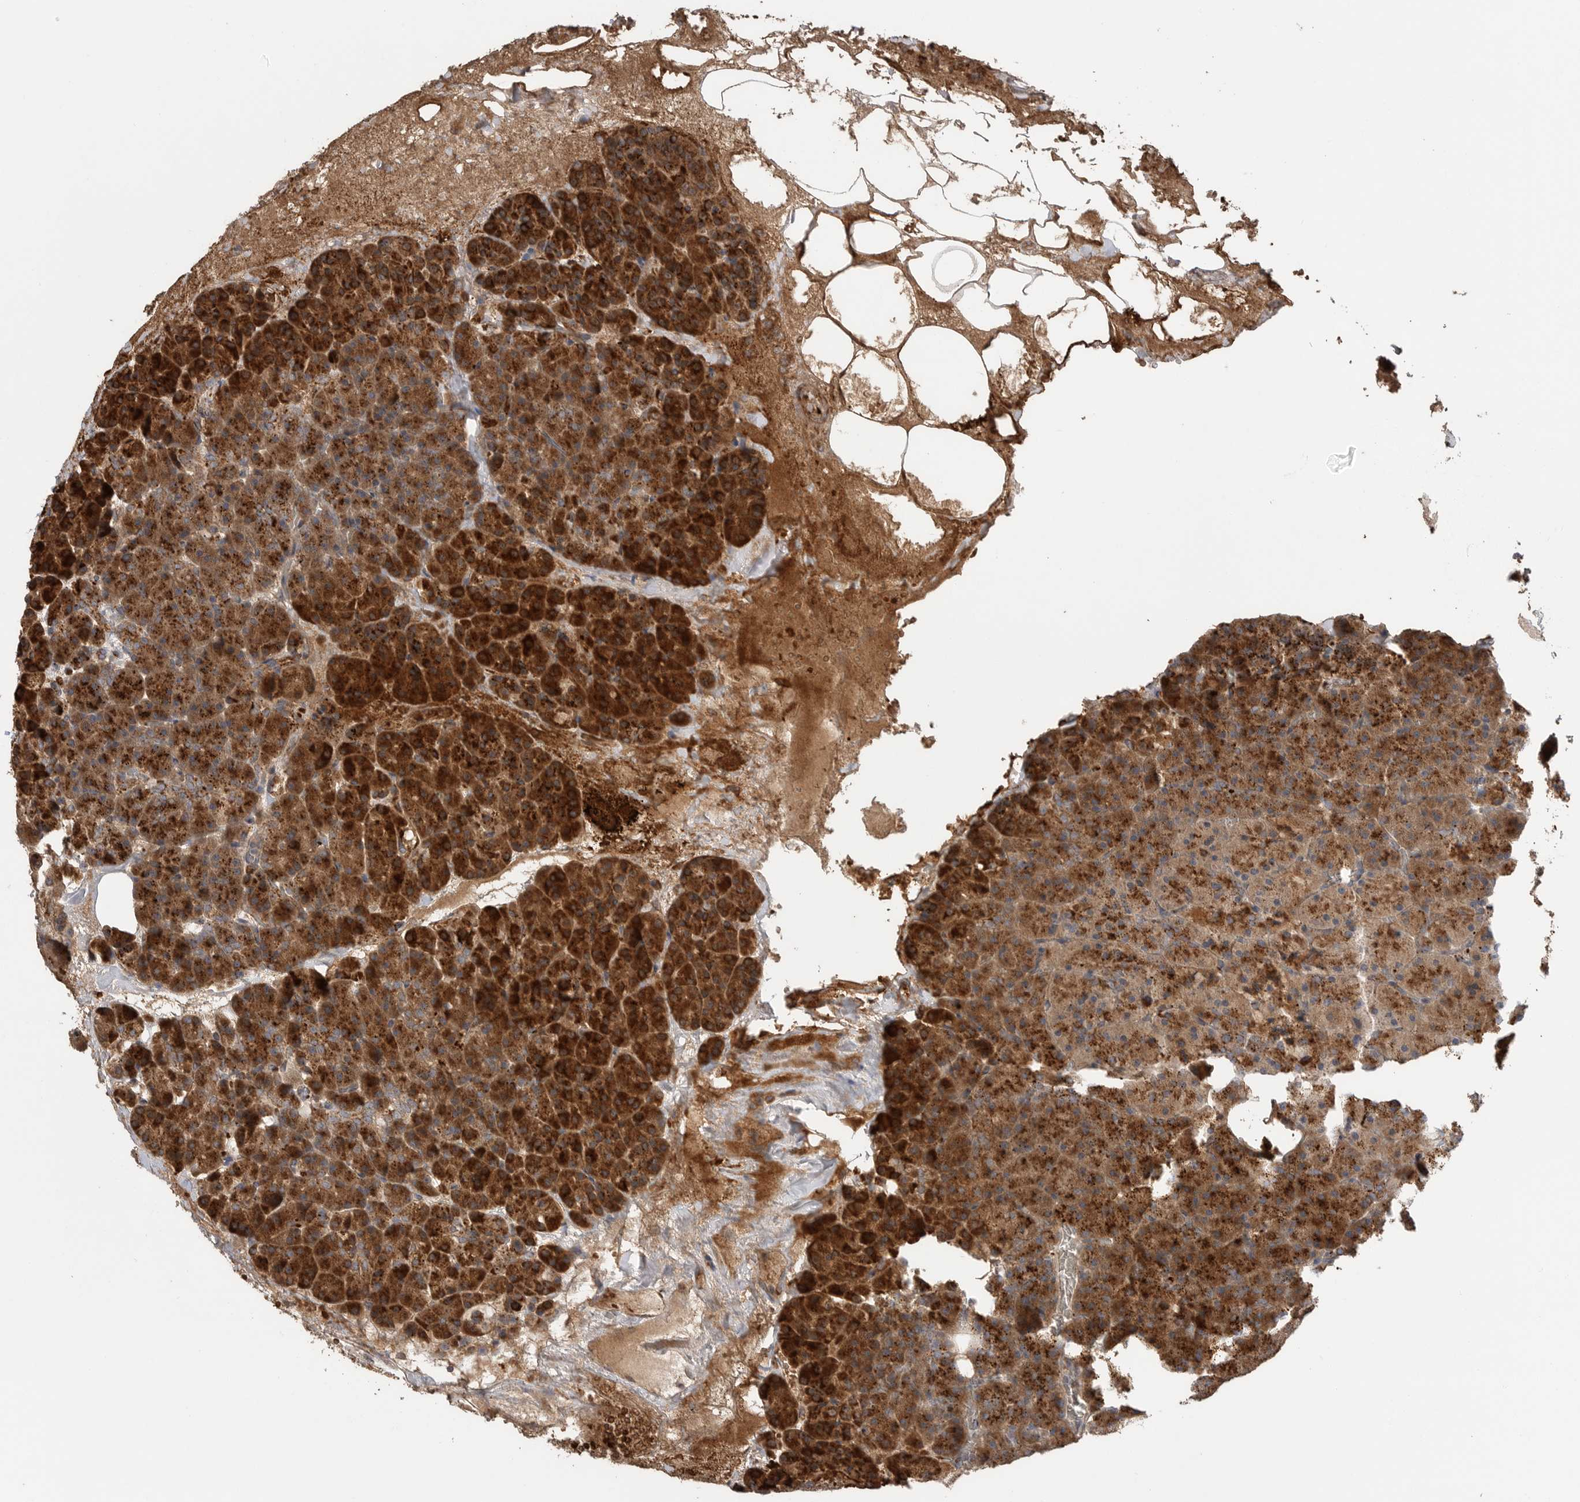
{"staining": {"intensity": "strong", "quantity": ">75%", "location": "cytoplasmic/membranous"}, "tissue": "pancreas", "cell_type": "Exocrine glandular cells", "image_type": "normal", "snomed": [{"axis": "morphology", "description": "Normal tissue, NOS"}, {"axis": "morphology", "description": "Carcinoid, malignant, NOS"}, {"axis": "topography", "description": "Pancreas"}], "caption": "Approximately >75% of exocrine glandular cells in unremarkable human pancreas reveal strong cytoplasmic/membranous protein expression as visualized by brown immunohistochemical staining.", "gene": "GALNS", "patient": {"sex": "female", "age": 35}}